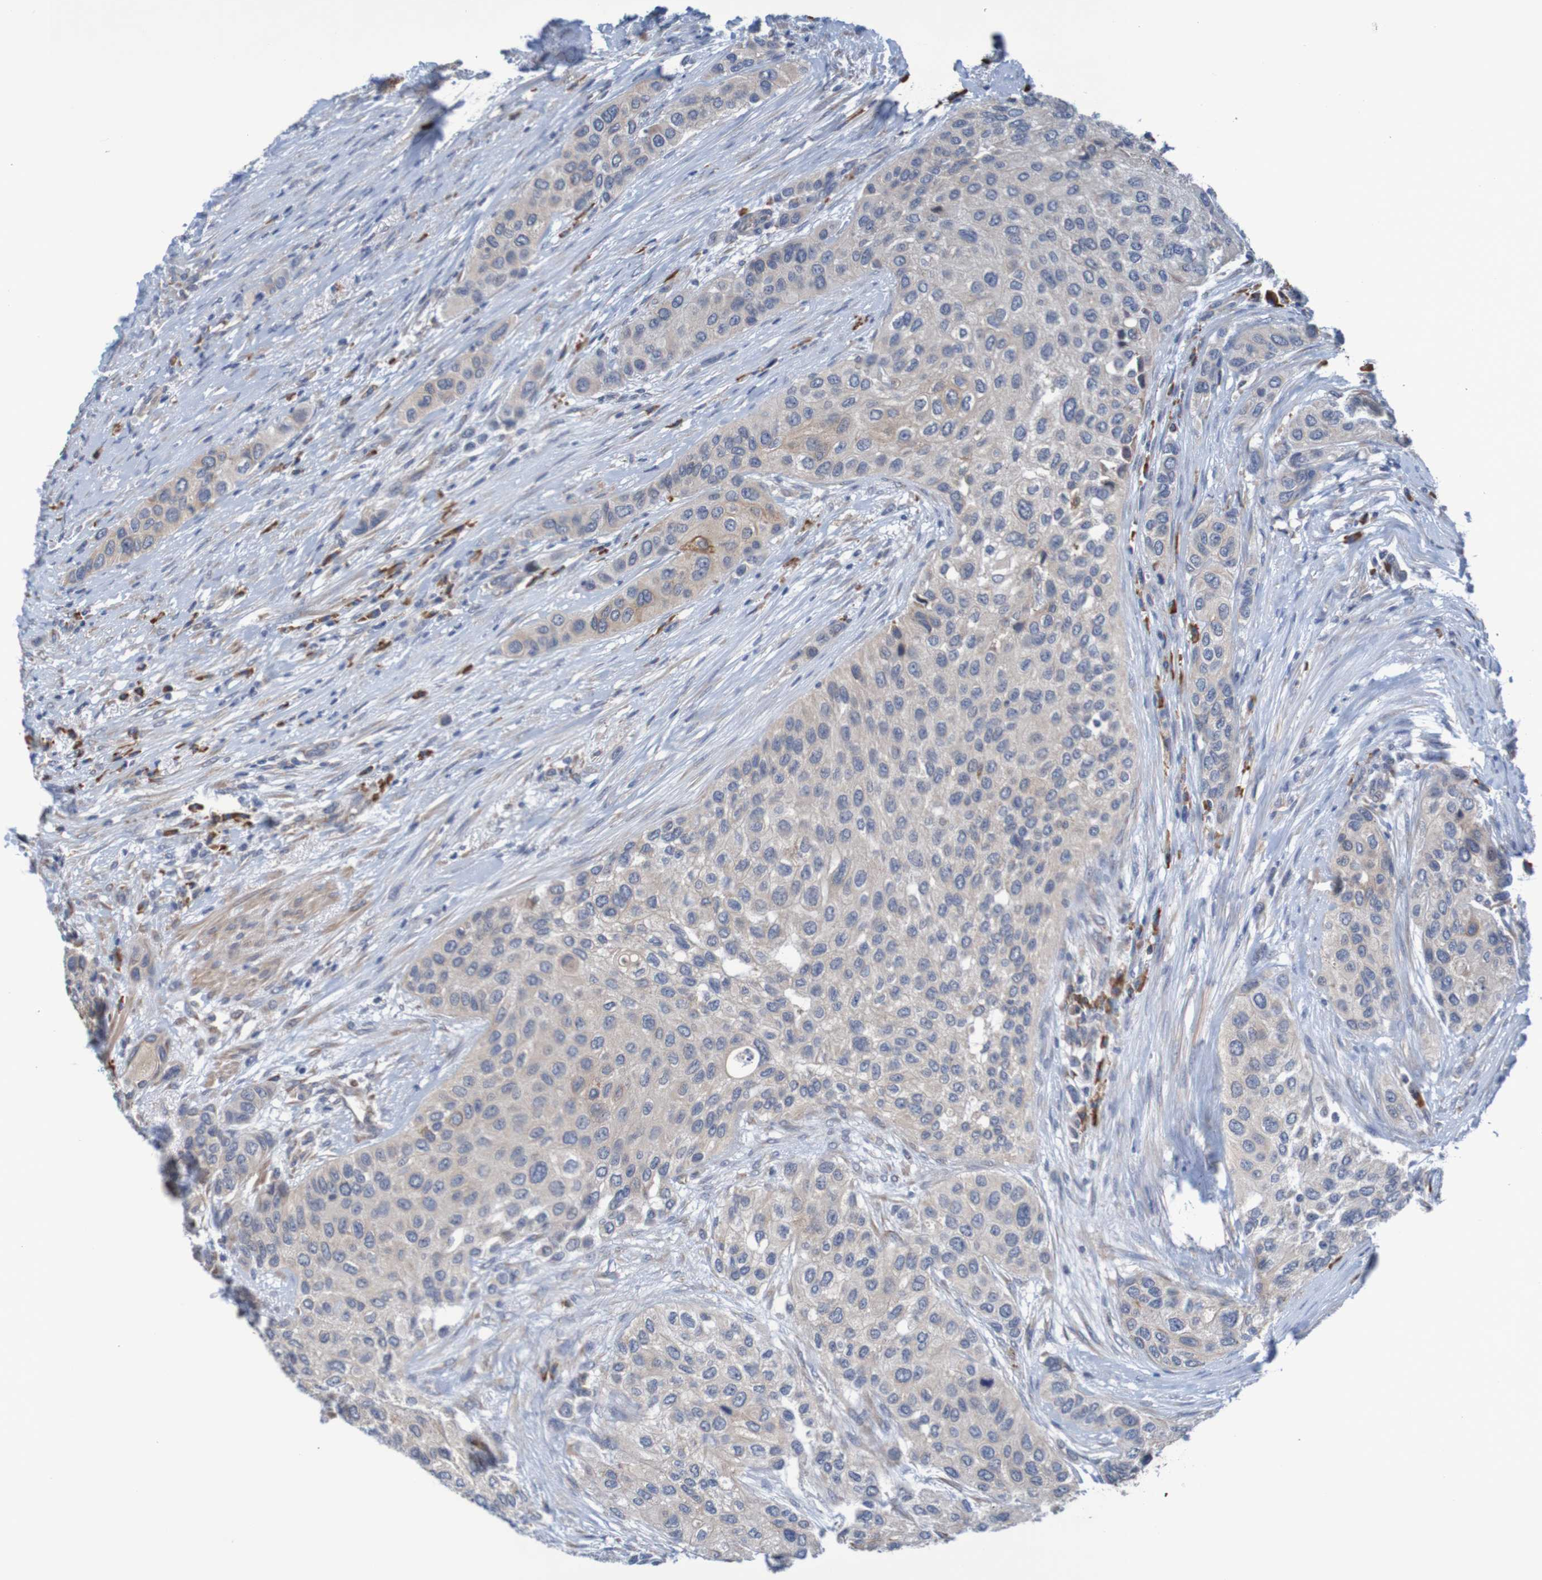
{"staining": {"intensity": "weak", "quantity": ">75%", "location": "cytoplasmic/membranous"}, "tissue": "urothelial cancer", "cell_type": "Tumor cells", "image_type": "cancer", "snomed": [{"axis": "morphology", "description": "Urothelial carcinoma, High grade"}, {"axis": "topography", "description": "Urinary bladder"}], "caption": "The micrograph displays immunohistochemical staining of high-grade urothelial carcinoma. There is weak cytoplasmic/membranous expression is identified in approximately >75% of tumor cells. The protein of interest is stained brown, and the nuclei are stained in blue (DAB IHC with brightfield microscopy, high magnification).", "gene": "CLDN18", "patient": {"sex": "female", "age": 56}}